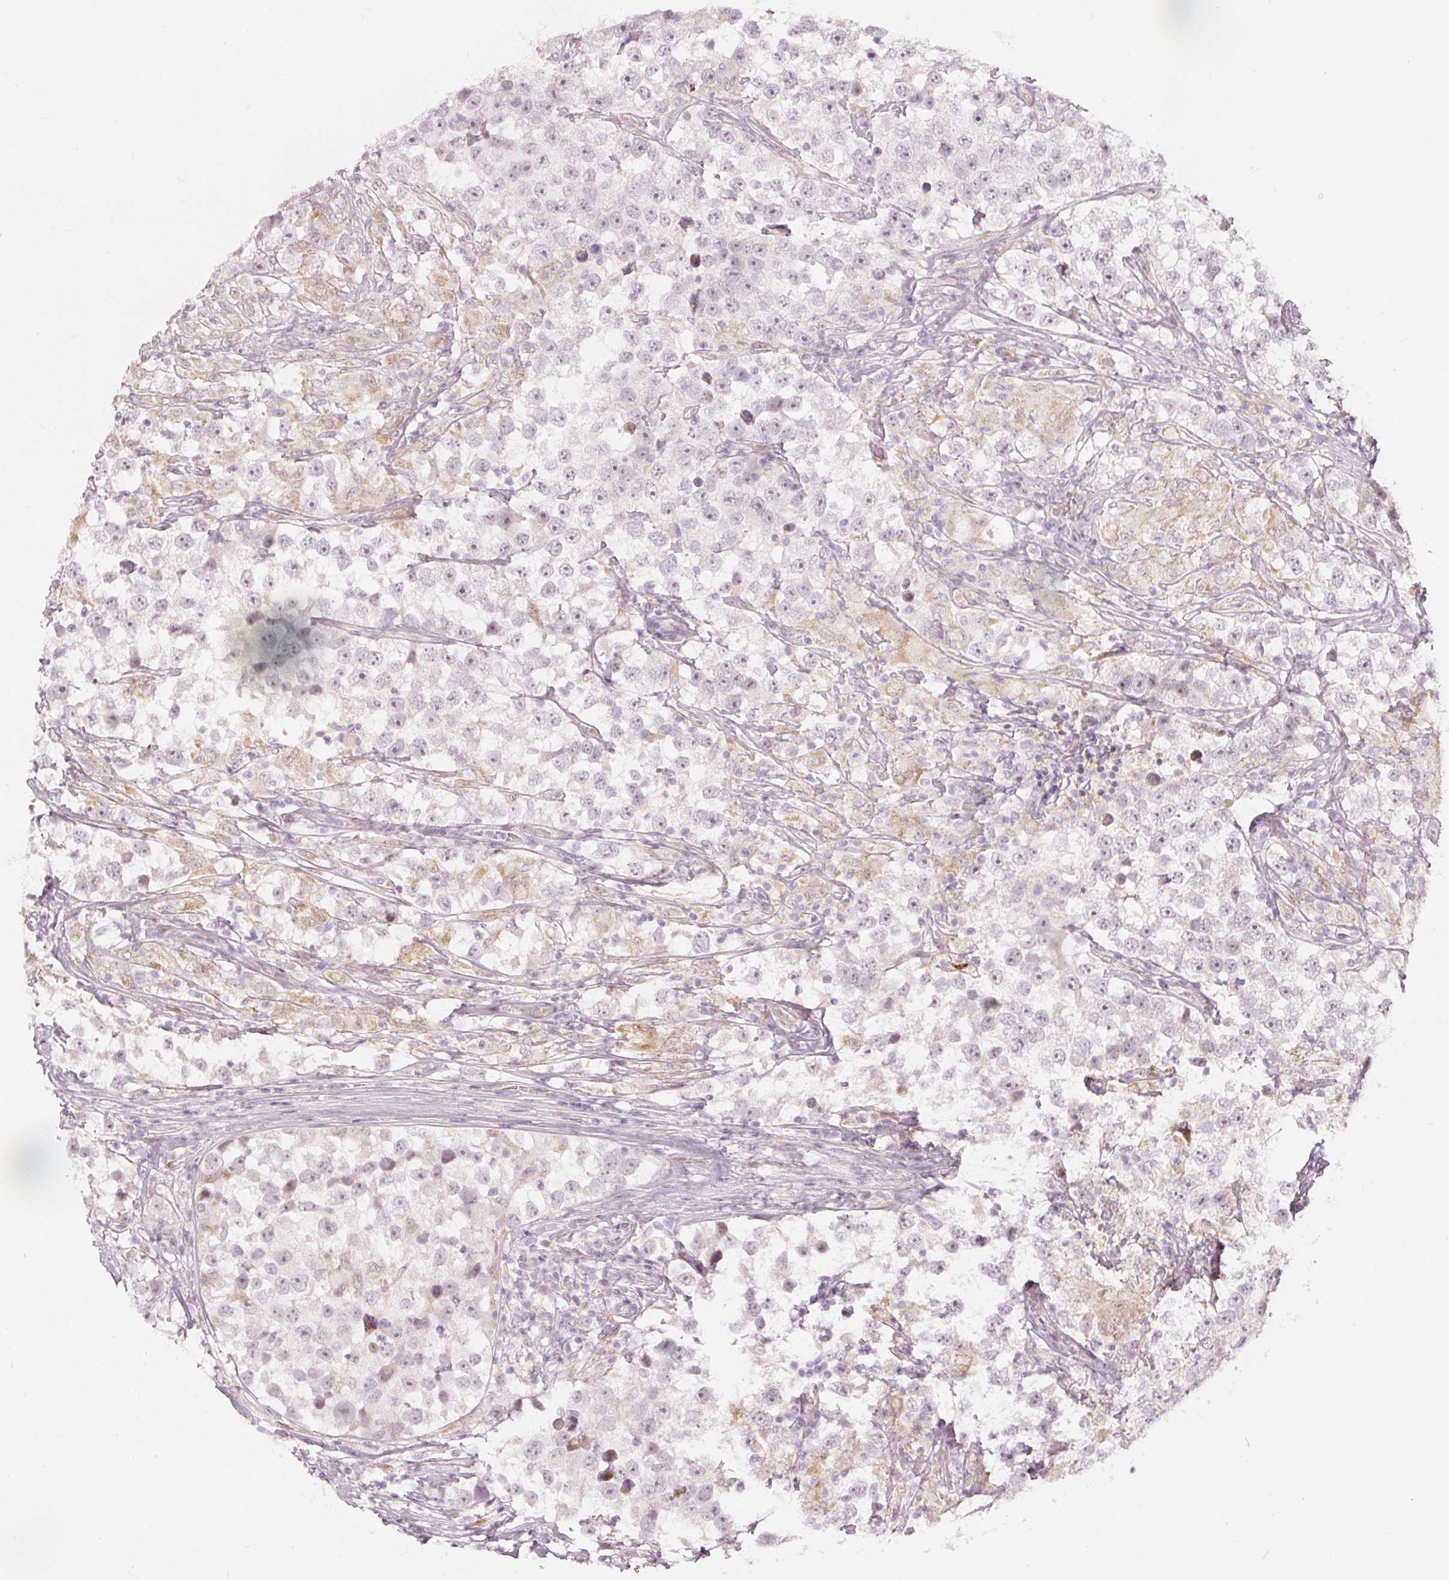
{"staining": {"intensity": "negative", "quantity": "none", "location": "none"}, "tissue": "testis cancer", "cell_type": "Tumor cells", "image_type": "cancer", "snomed": [{"axis": "morphology", "description": "Seminoma, NOS"}, {"axis": "topography", "description": "Testis"}], "caption": "Testis cancer stained for a protein using IHC demonstrates no staining tumor cells.", "gene": "RNF39", "patient": {"sex": "male", "age": 46}}